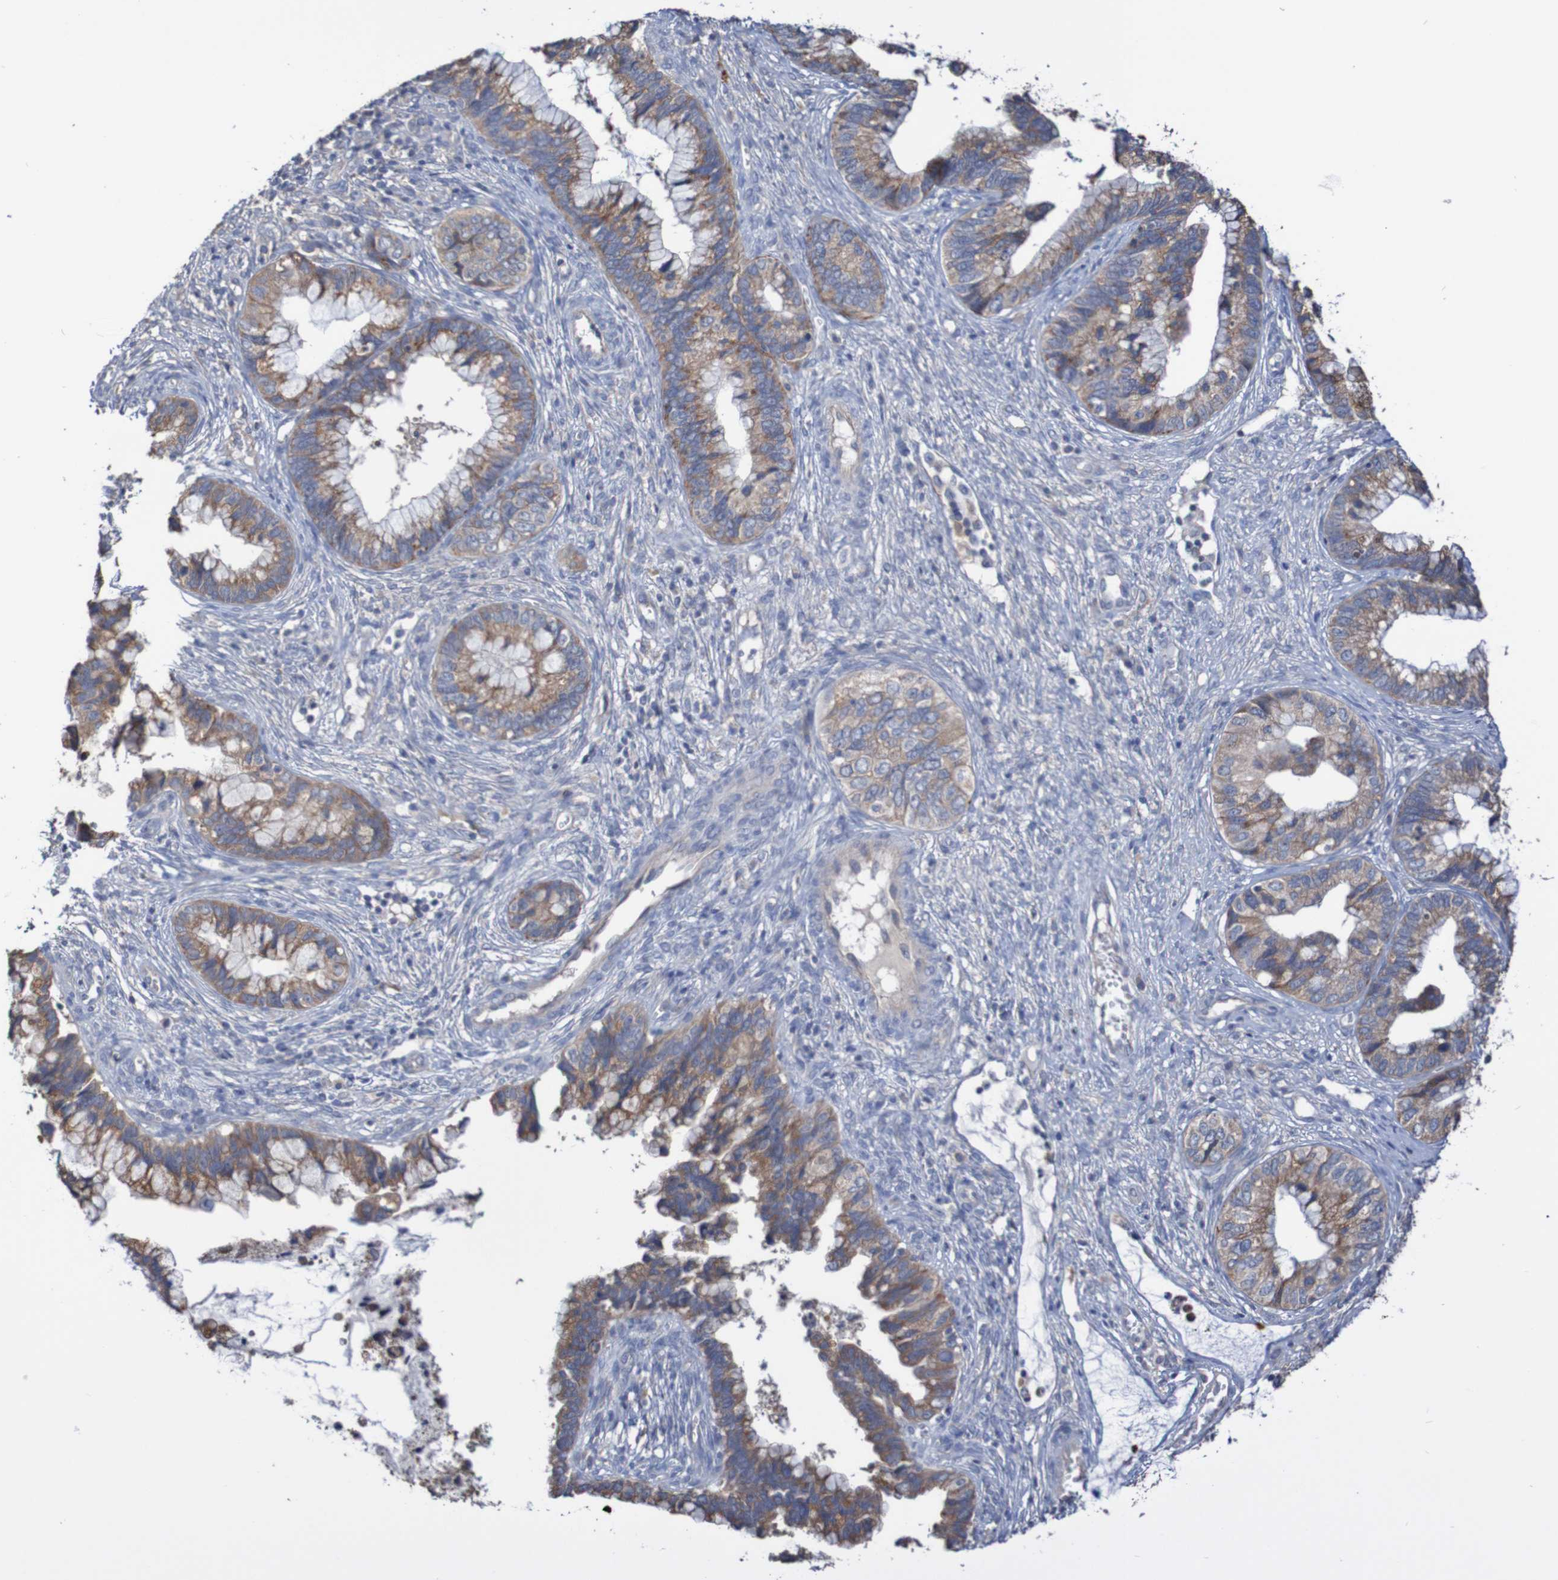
{"staining": {"intensity": "moderate", "quantity": ">75%", "location": "cytoplasmic/membranous"}, "tissue": "cervical cancer", "cell_type": "Tumor cells", "image_type": "cancer", "snomed": [{"axis": "morphology", "description": "Adenocarcinoma, NOS"}, {"axis": "topography", "description": "Cervix"}], "caption": "Immunohistochemistry (IHC) of human adenocarcinoma (cervical) exhibits medium levels of moderate cytoplasmic/membranous staining in approximately >75% of tumor cells.", "gene": "PHYH", "patient": {"sex": "female", "age": 44}}